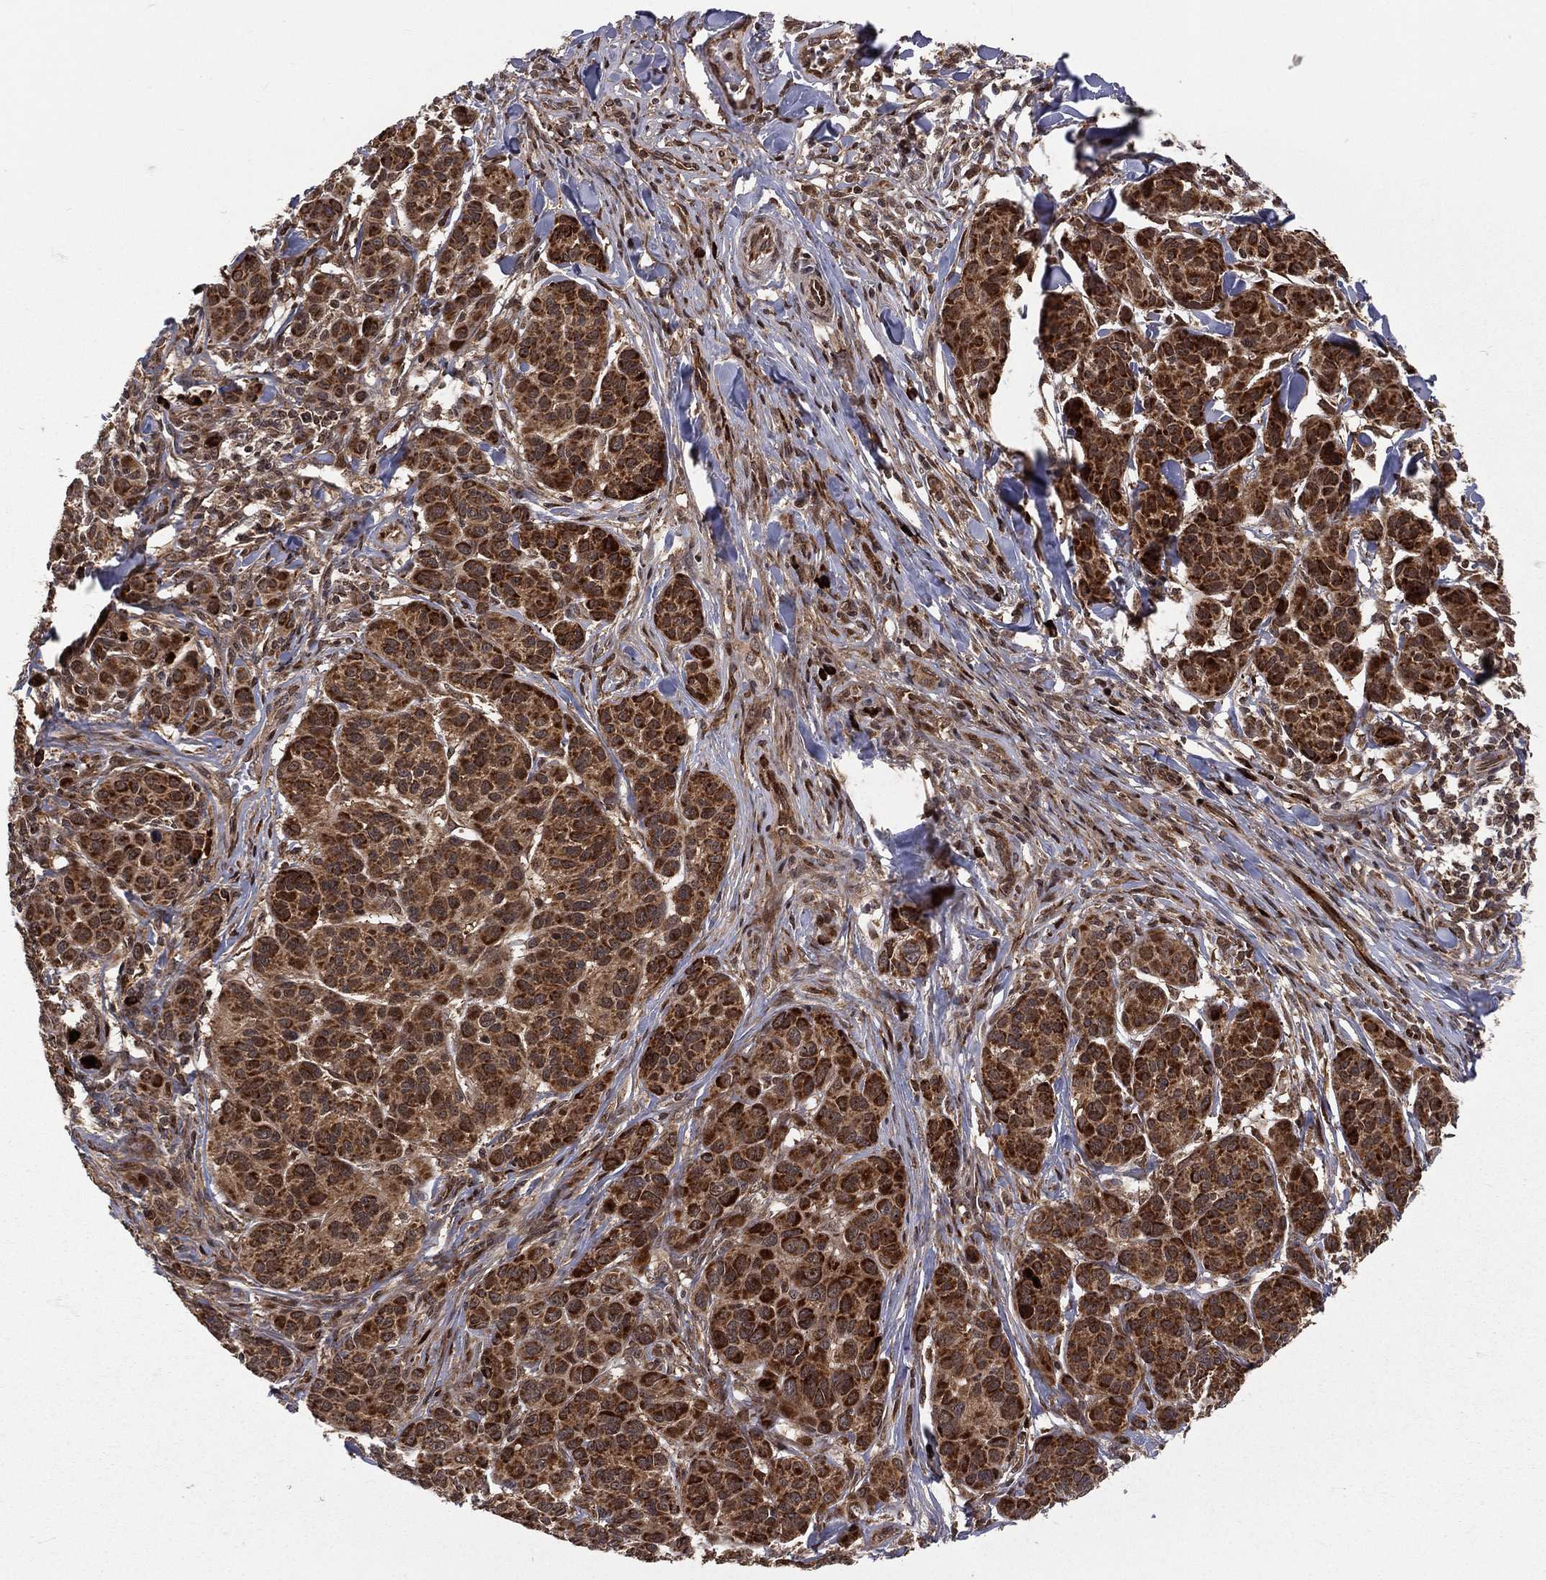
{"staining": {"intensity": "strong", "quantity": ">75%", "location": "cytoplasmic/membranous"}, "tissue": "melanoma", "cell_type": "Tumor cells", "image_type": "cancer", "snomed": [{"axis": "morphology", "description": "Malignant melanoma, NOS"}, {"axis": "topography", "description": "Skin"}], "caption": "An image of malignant melanoma stained for a protein exhibits strong cytoplasmic/membranous brown staining in tumor cells.", "gene": "MDM2", "patient": {"sex": "male", "age": 79}}